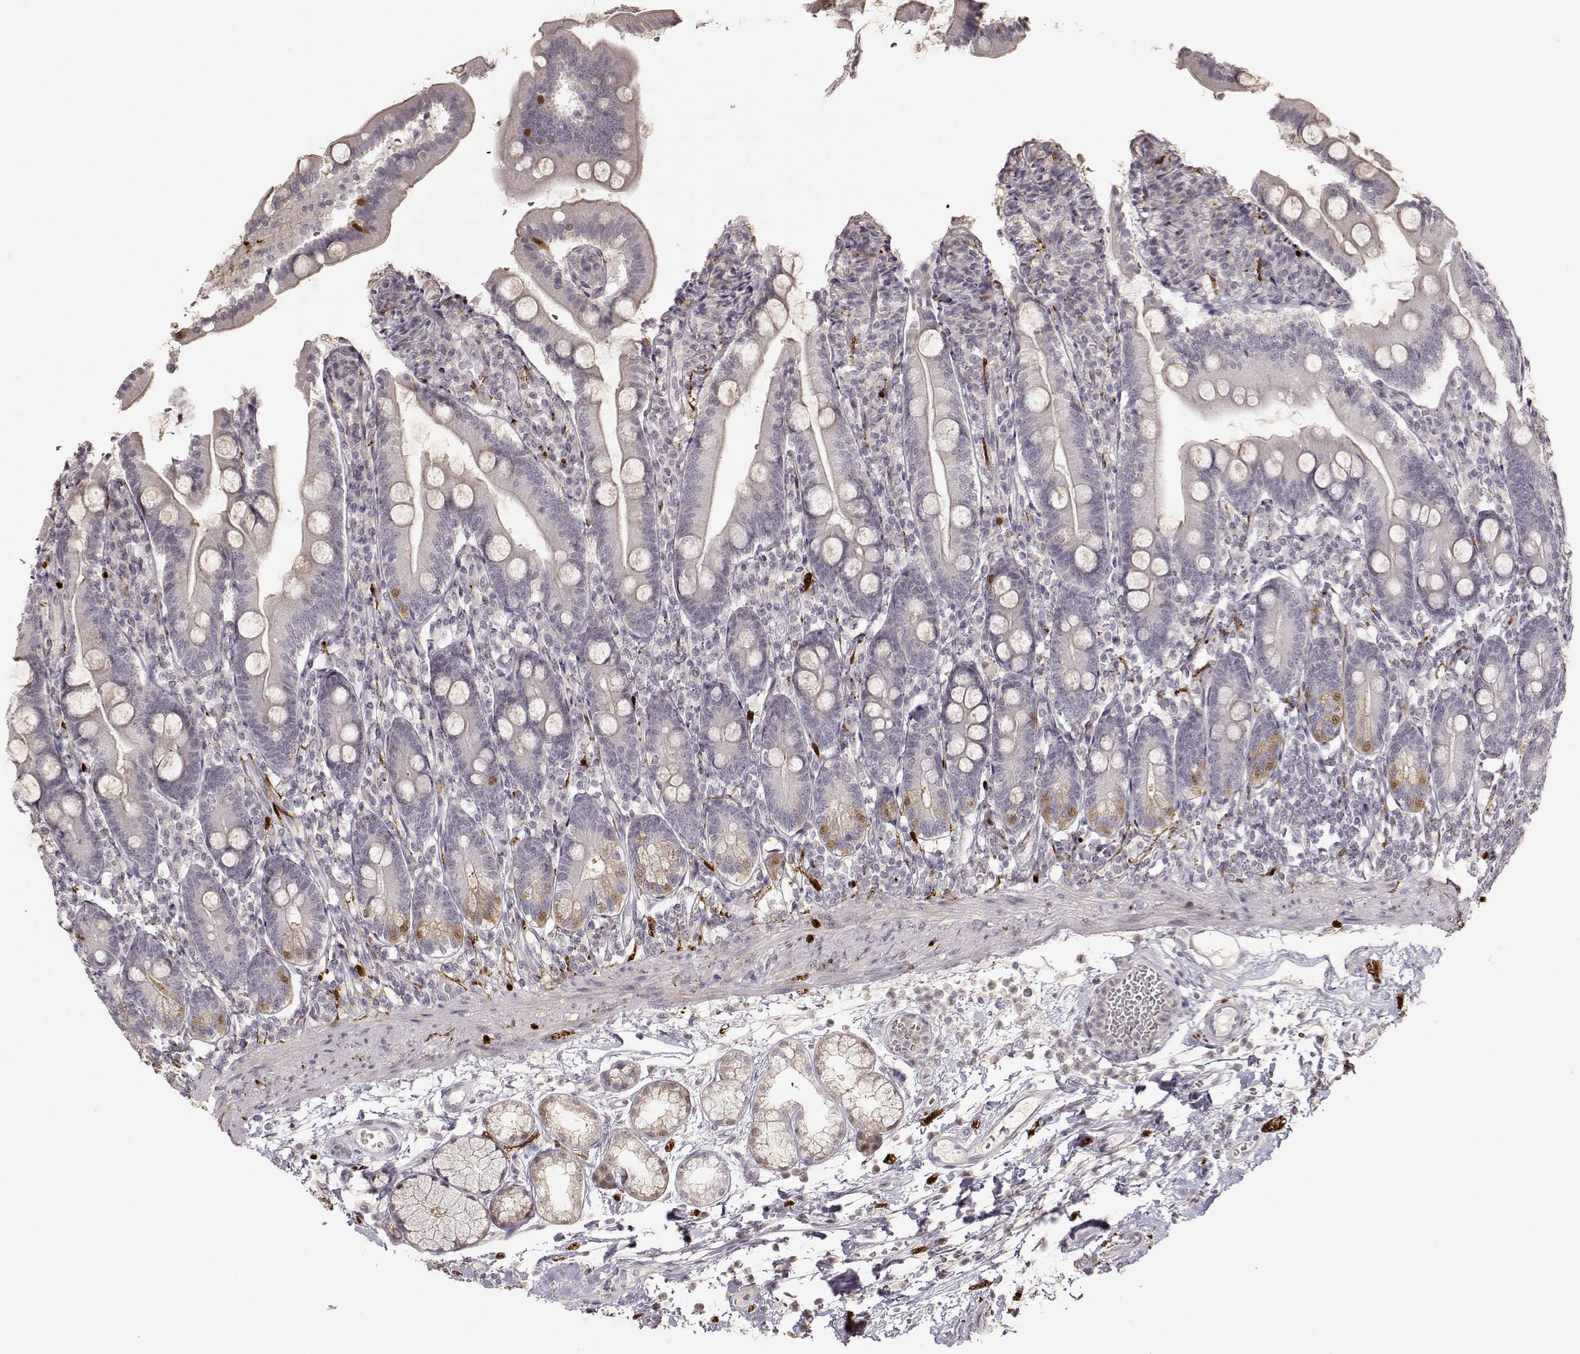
{"staining": {"intensity": "negative", "quantity": "none", "location": "none"}, "tissue": "duodenum", "cell_type": "Glandular cells", "image_type": "normal", "snomed": [{"axis": "morphology", "description": "Normal tissue, NOS"}, {"axis": "topography", "description": "Duodenum"}], "caption": "Immunohistochemical staining of normal human duodenum demonstrates no significant positivity in glandular cells. (Brightfield microscopy of DAB immunohistochemistry at high magnification).", "gene": "S100B", "patient": {"sex": "female", "age": 67}}